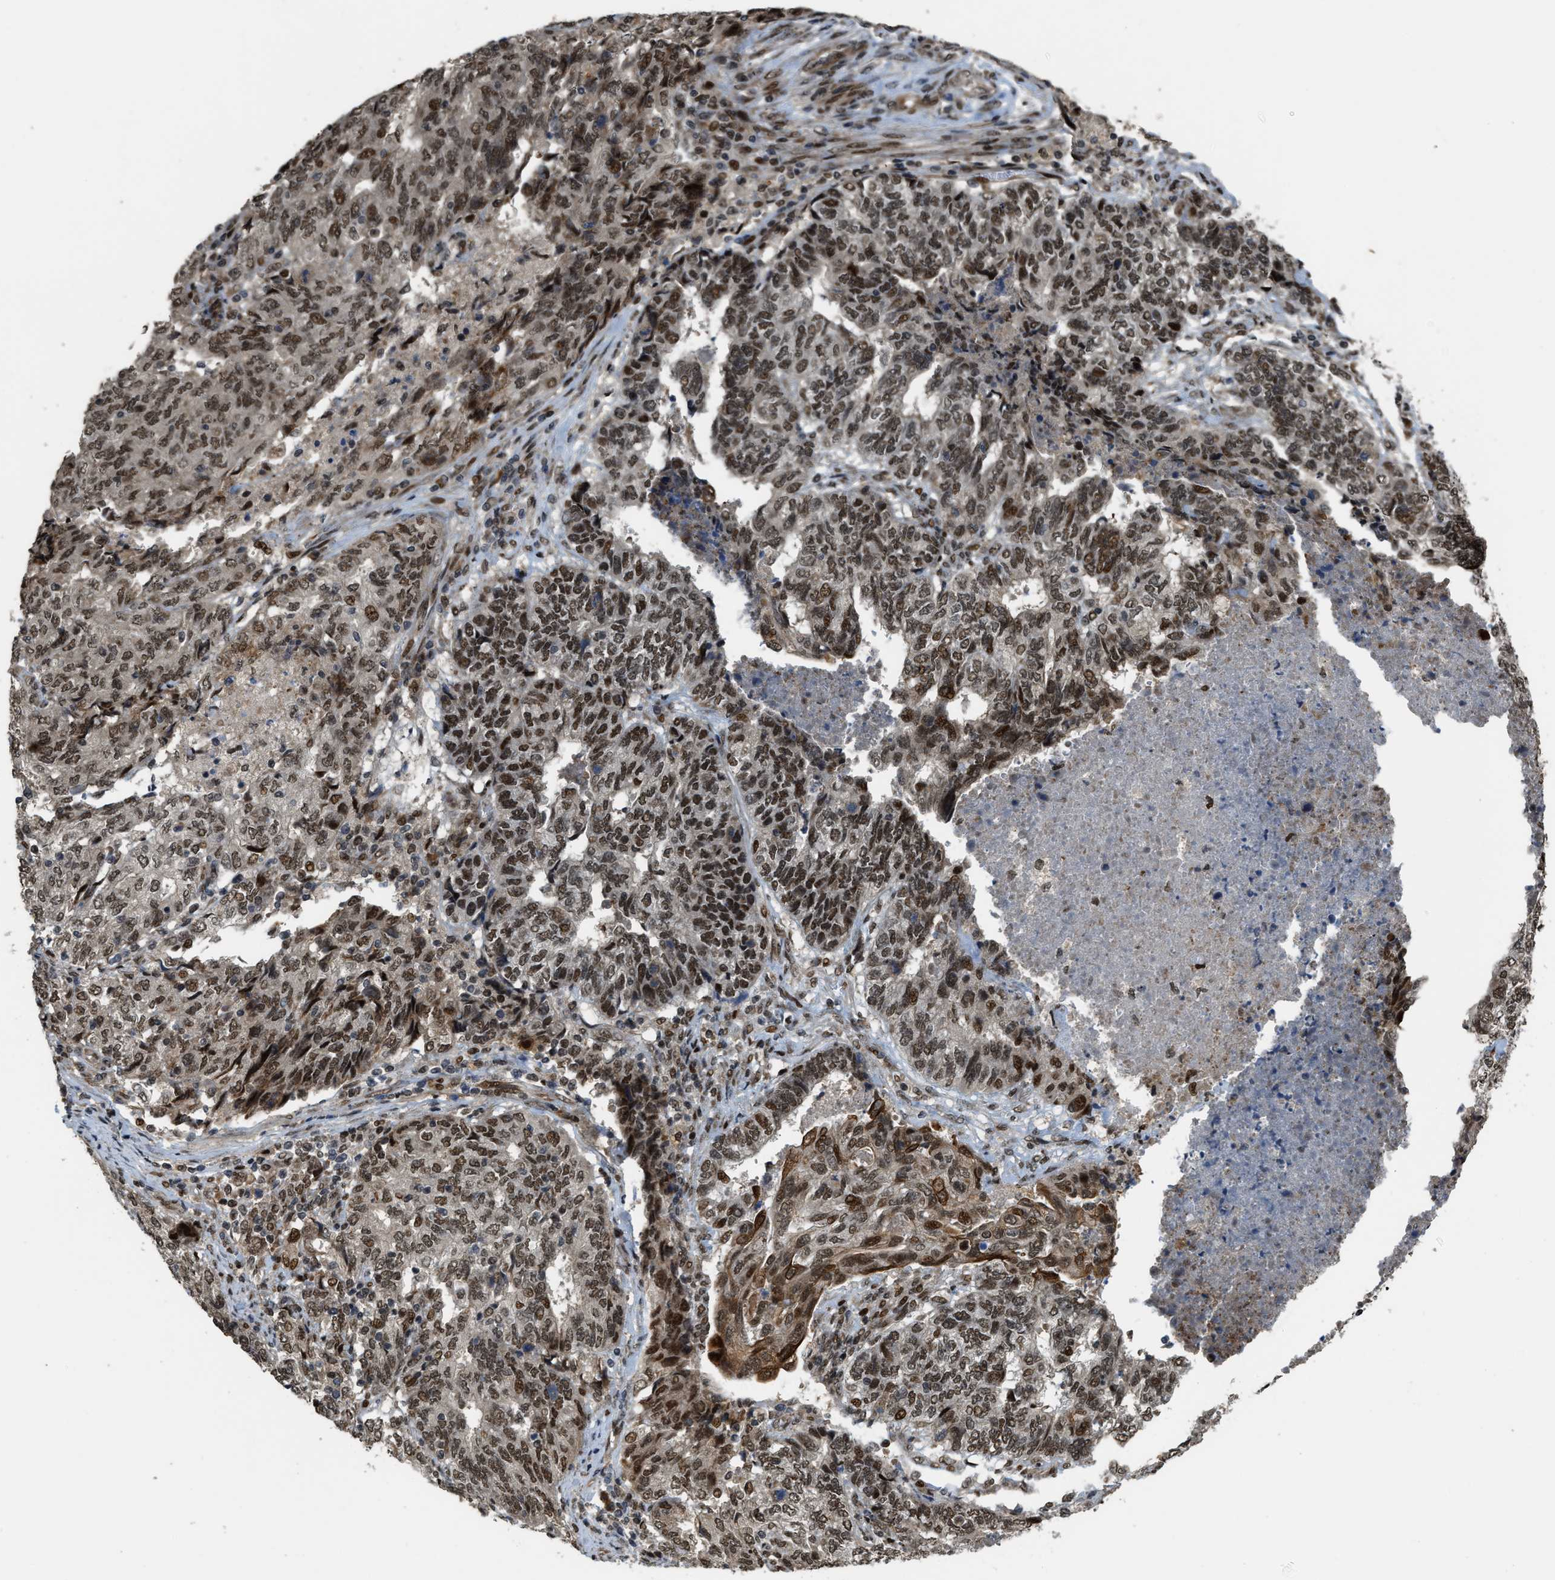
{"staining": {"intensity": "moderate", "quantity": ">75%", "location": "nuclear"}, "tissue": "endometrial cancer", "cell_type": "Tumor cells", "image_type": "cancer", "snomed": [{"axis": "morphology", "description": "Adenocarcinoma, NOS"}, {"axis": "topography", "description": "Endometrium"}], "caption": "Protein staining of adenocarcinoma (endometrial) tissue shows moderate nuclear staining in approximately >75% of tumor cells.", "gene": "SERTAD2", "patient": {"sex": "female", "age": 80}}